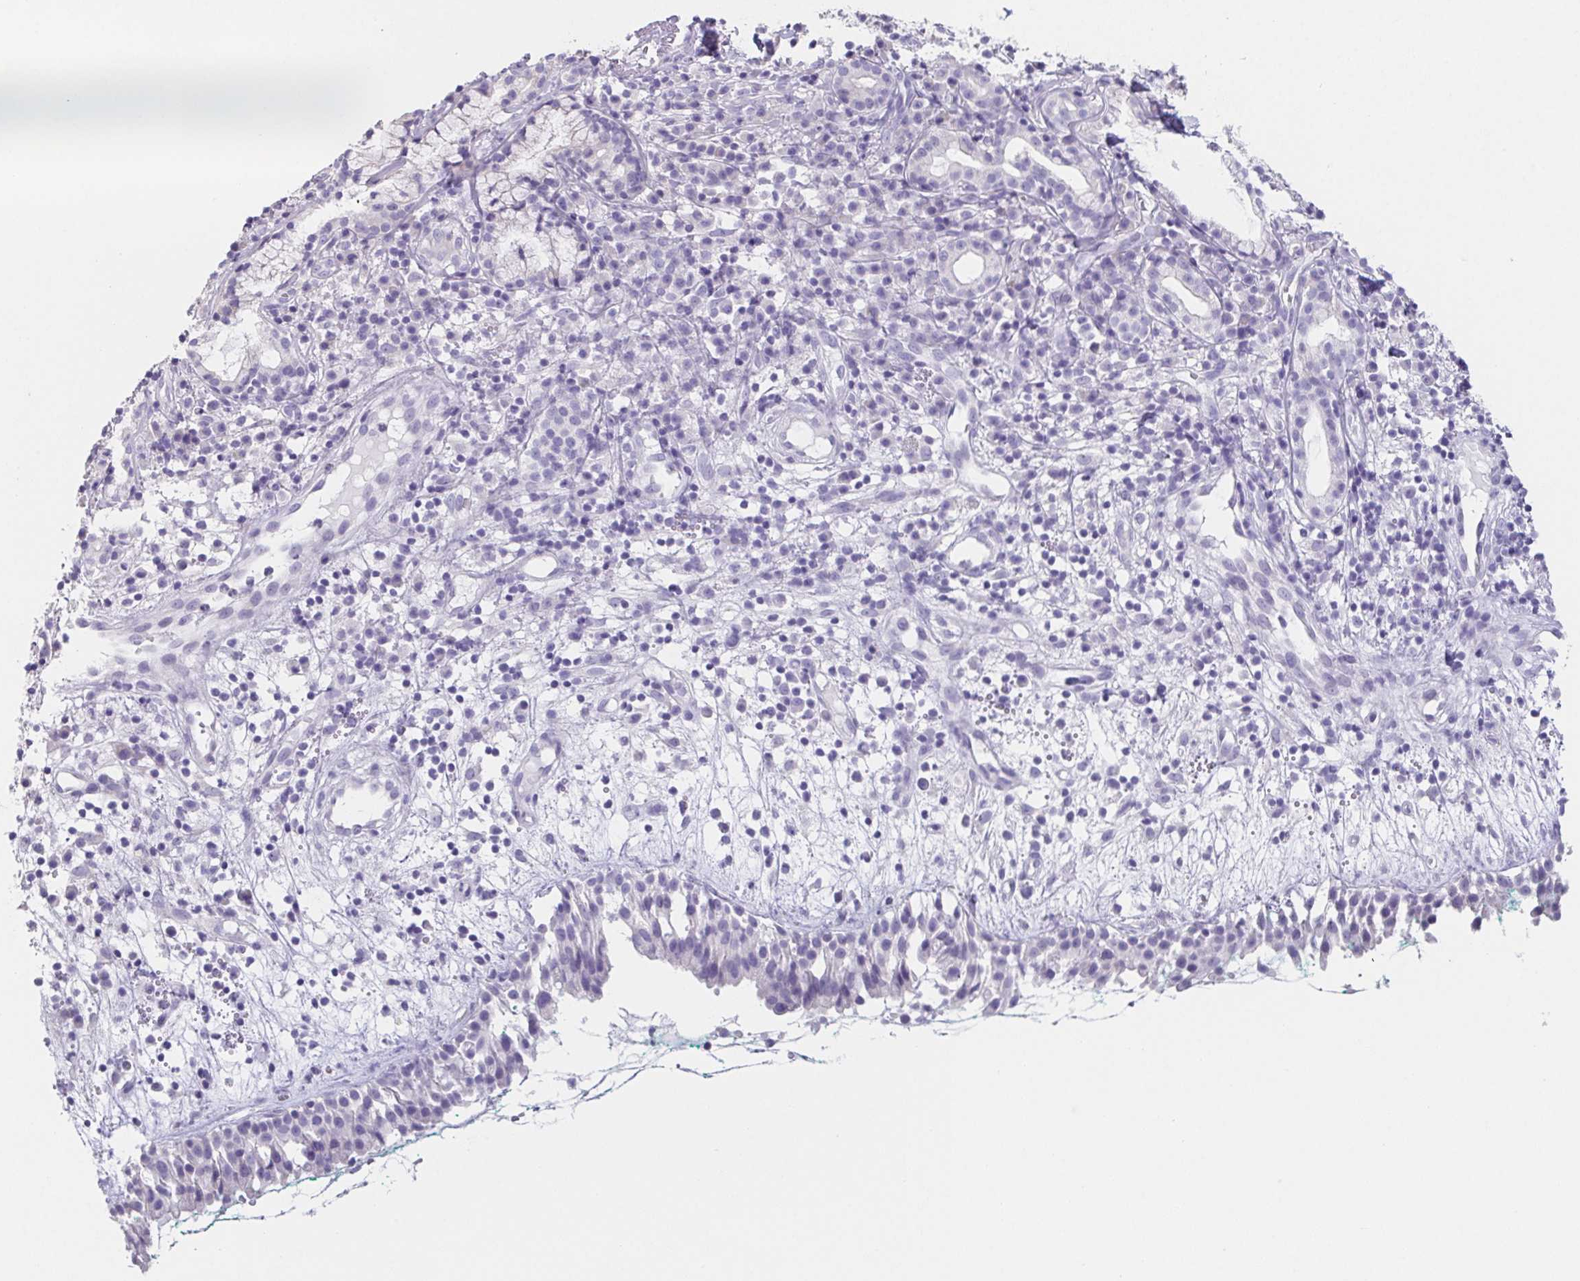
{"staining": {"intensity": "negative", "quantity": "none", "location": "none"}, "tissue": "nasopharynx", "cell_type": "Respiratory epithelial cells", "image_type": "normal", "snomed": [{"axis": "morphology", "description": "Normal tissue, NOS"}, {"axis": "morphology", "description": "Basal cell carcinoma"}, {"axis": "topography", "description": "Cartilage tissue"}, {"axis": "topography", "description": "Nasopharynx"}, {"axis": "topography", "description": "Oral tissue"}], "caption": "The immunohistochemistry (IHC) histopathology image has no significant staining in respiratory epithelial cells of nasopharynx.", "gene": "HDGFL1", "patient": {"sex": "female", "age": 77}}